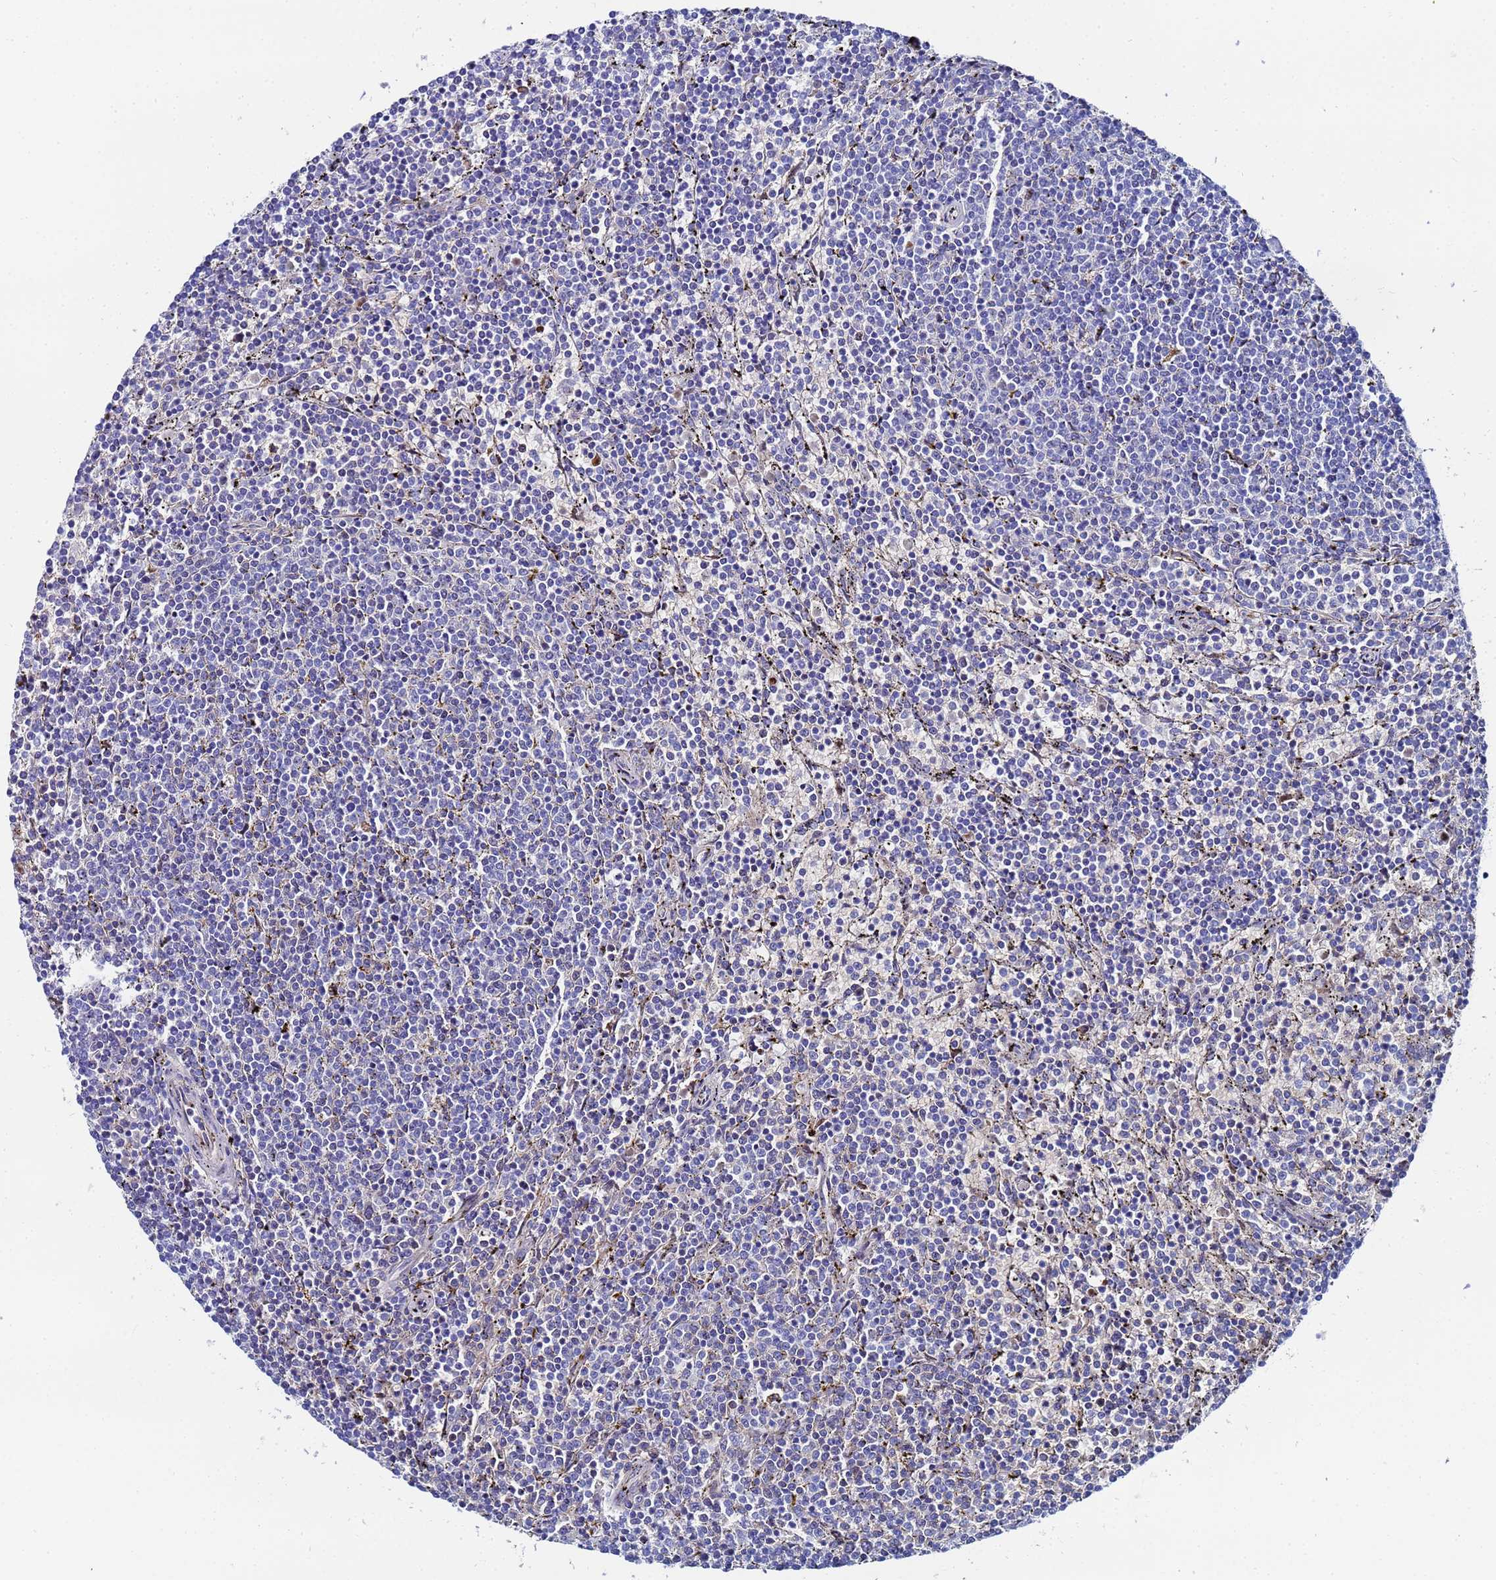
{"staining": {"intensity": "negative", "quantity": "none", "location": "none"}, "tissue": "lymphoma", "cell_type": "Tumor cells", "image_type": "cancer", "snomed": [{"axis": "morphology", "description": "Malignant lymphoma, non-Hodgkin's type, Low grade"}, {"axis": "topography", "description": "Spleen"}], "caption": "Micrograph shows no protein positivity in tumor cells of malignant lymphoma, non-Hodgkin's type (low-grade) tissue.", "gene": "ZNF26", "patient": {"sex": "female", "age": 50}}